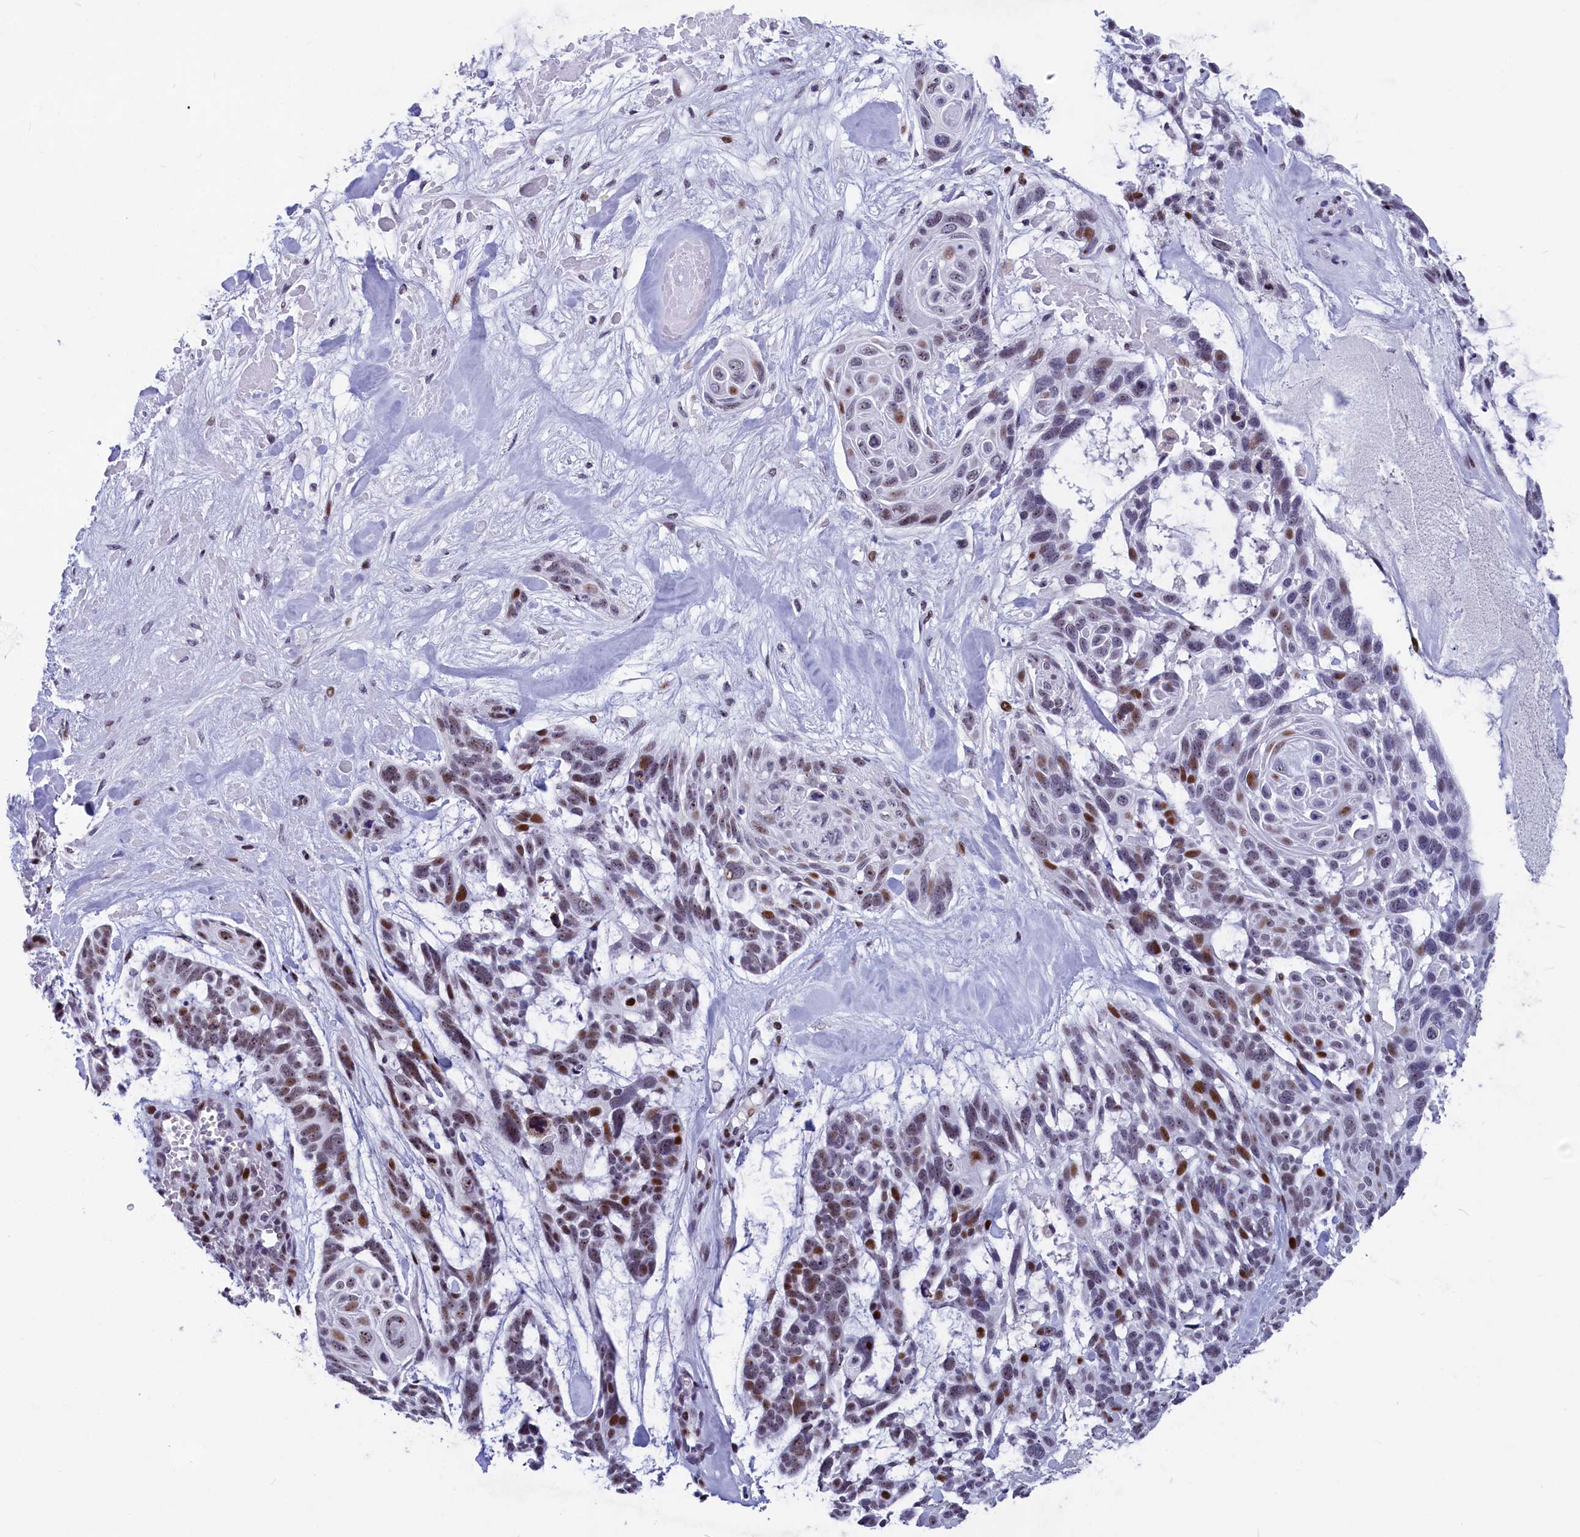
{"staining": {"intensity": "moderate", "quantity": "<25%", "location": "nuclear"}, "tissue": "skin cancer", "cell_type": "Tumor cells", "image_type": "cancer", "snomed": [{"axis": "morphology", "description": "Basal cell carcinoma"}, {"axis": "topography", "description": "Skin"}], "caption": "Immunohistochemistry (IHC) histopathology image of neoplastic tissue: skin cancer stained using immunohistochemistry (IHC) exhibits low levels of moderate protein expression localized specifically in the nuclear of tumor cells, appearing as a nuclear brown color.", "gene": "NSA2", "patient": {"sex": "male", "age": 88}}